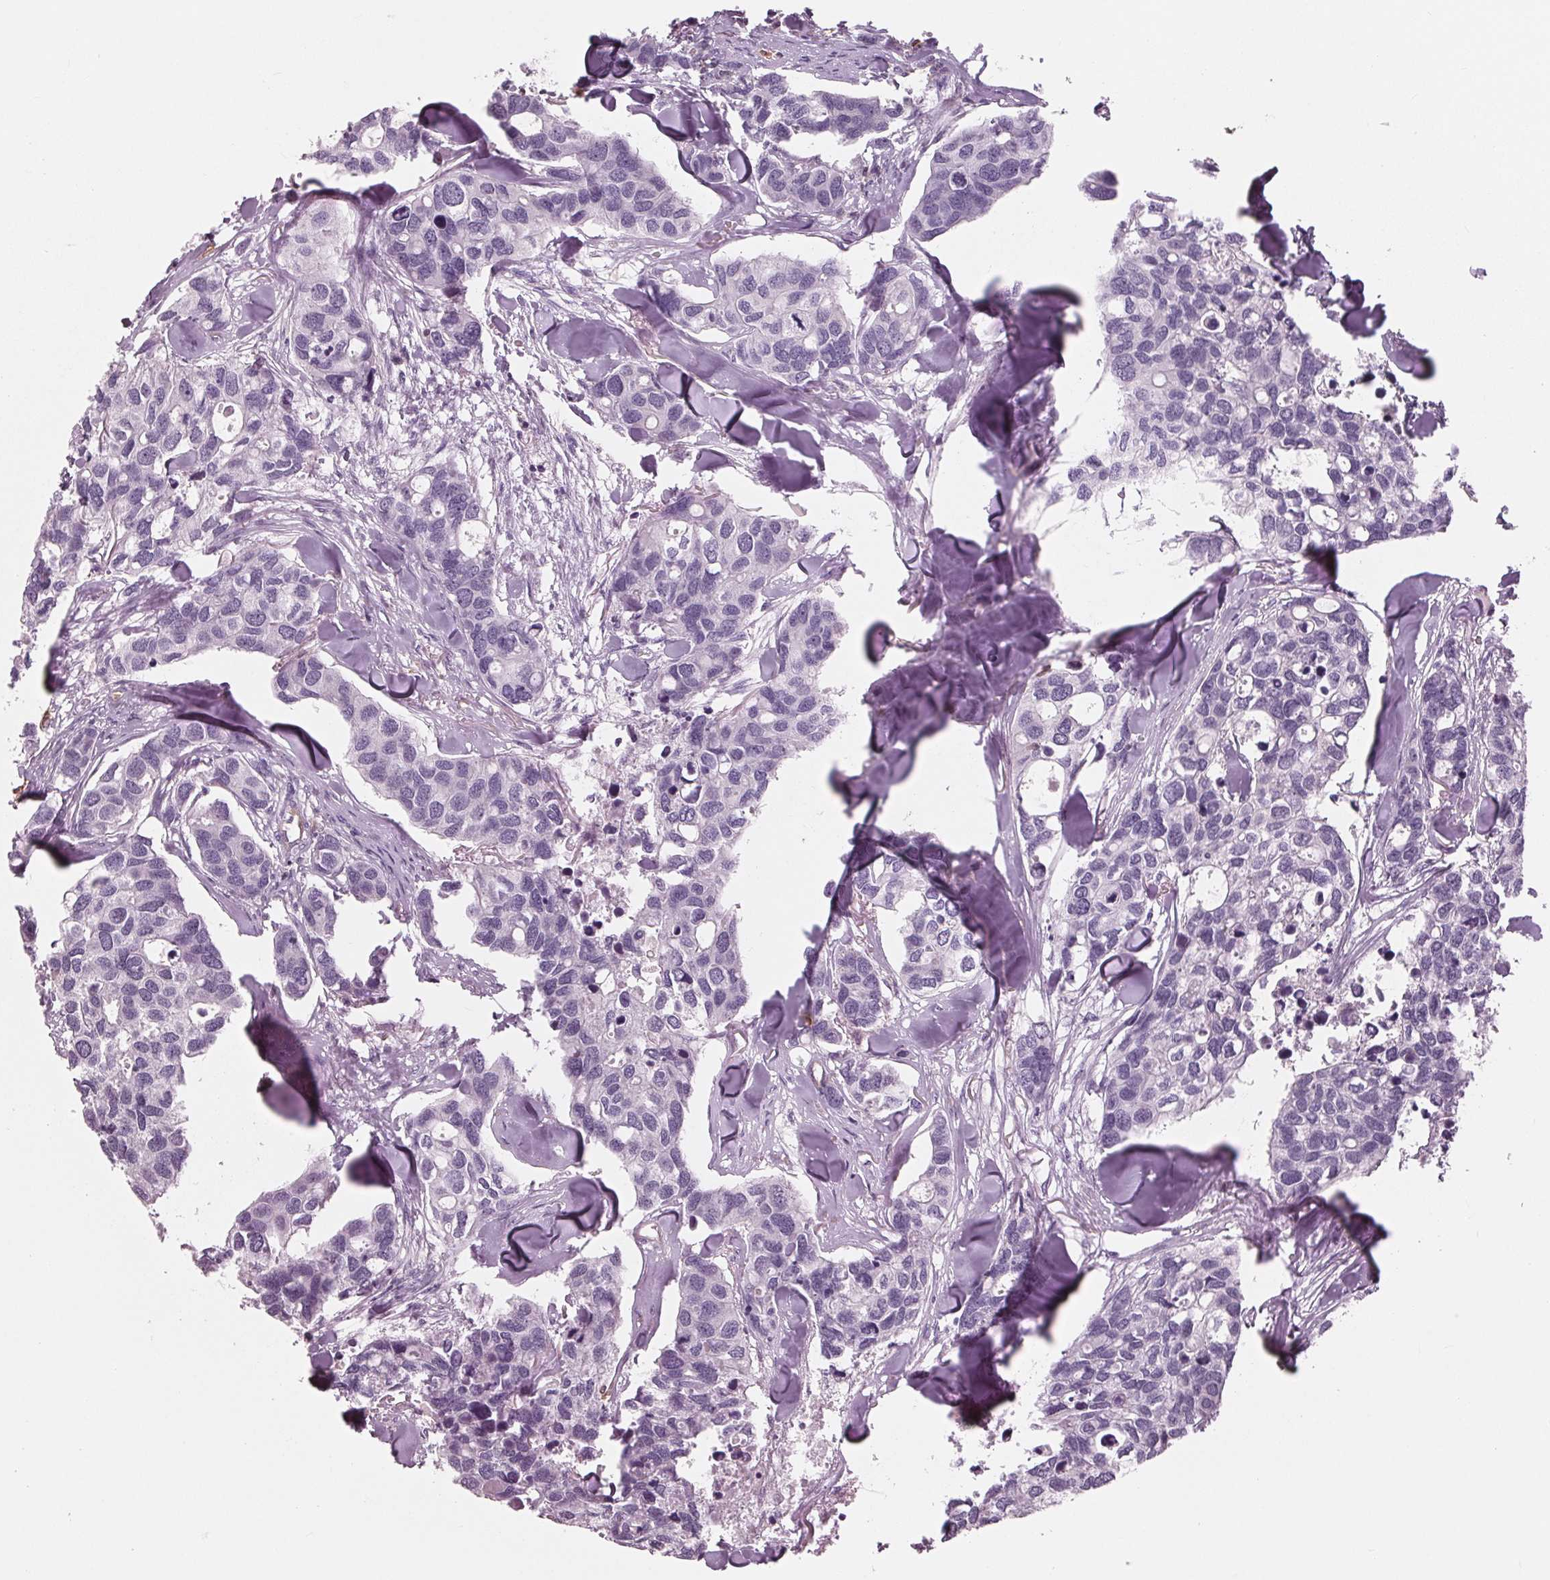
{"staining": {"intensity": "negative", "quantity": "none", "location": "none"}, "tissue": "breast cancer", "cell_type": "Tumor cells", "image_type": "cancer", "snomed": [{"axis": "morphology", "description": "Duct carcinoma"}, {"axis": "topography", "description": "Breast"}], "caption": "Tumor cells show no significant positivity in breast cancer (invasive ductal carcinoma). The staining is performed using DAB (3,3'-diaminobenzidine) brown chromogen with nuclei counter-stained in using hematoxylin.", "gene": "ARHGAP25", "patient": {"sex": "female", "age": 83}}